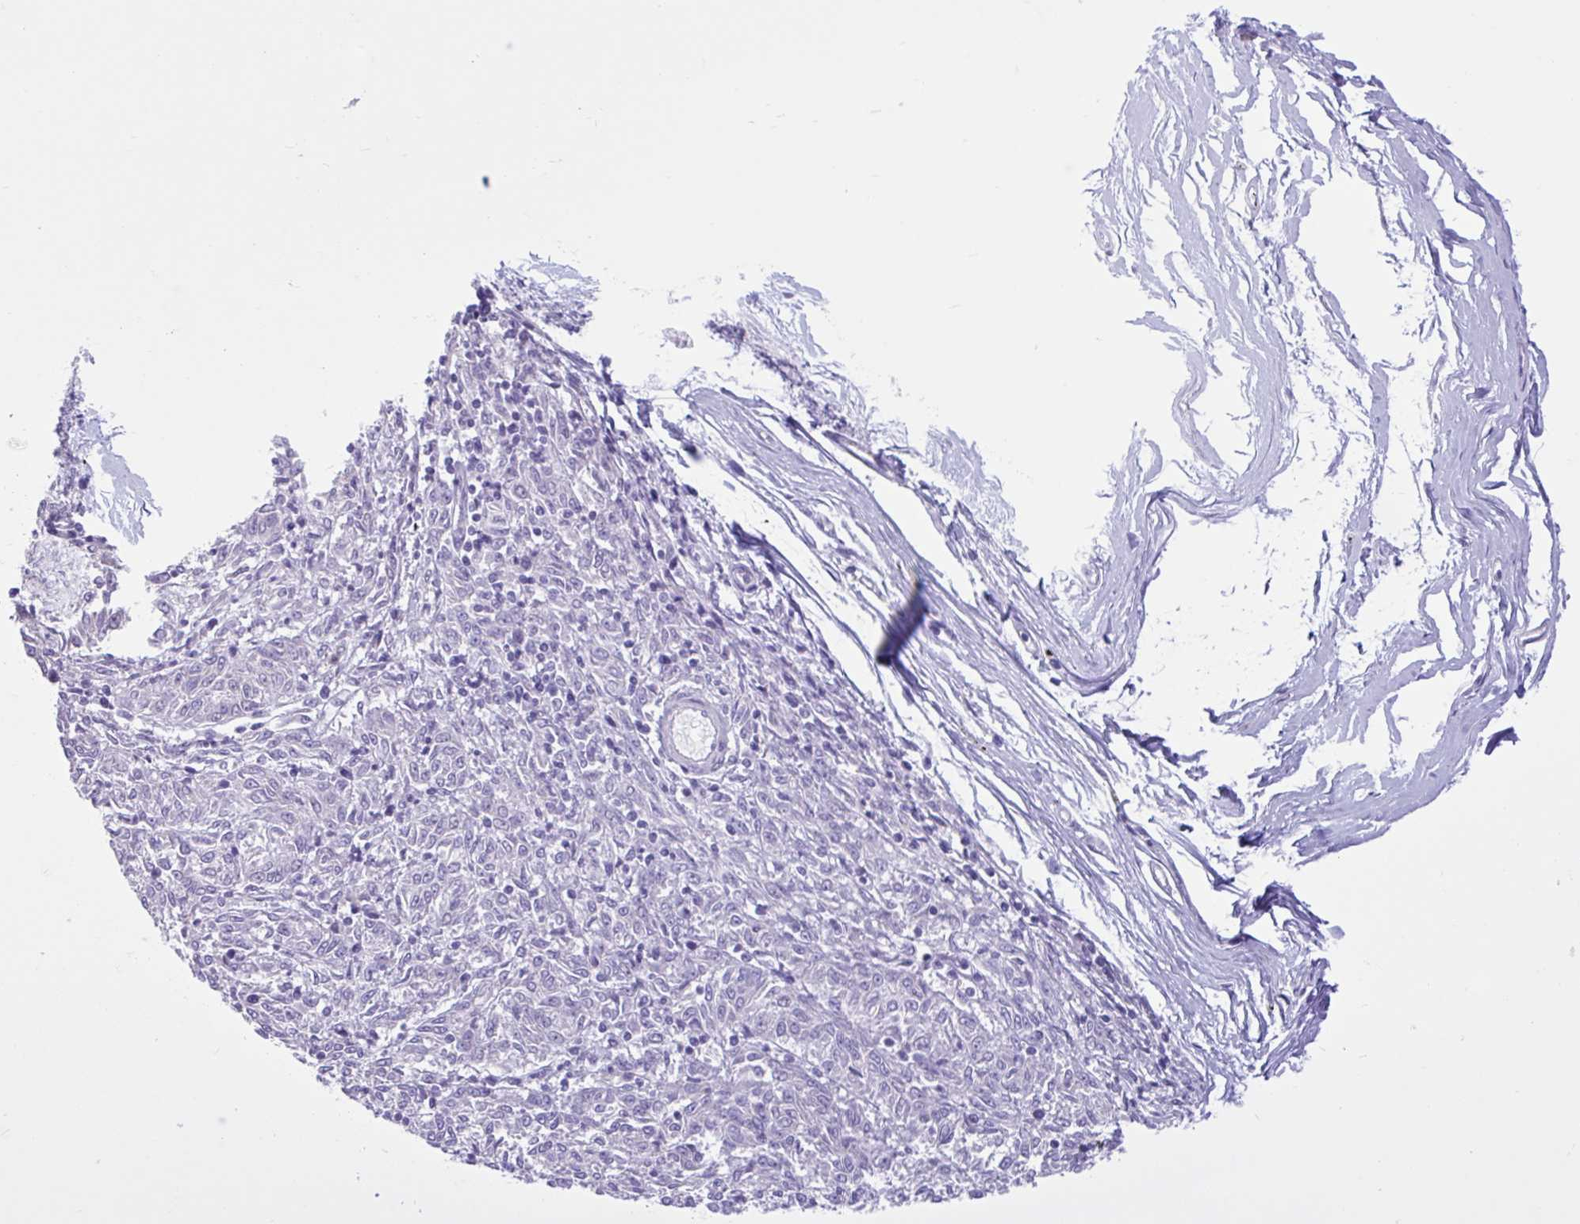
{"staining": {"intensity": "negative", "quantity": "none", "location": "none"}, "tissue": "melanoma", "cell_type": "Tumor cells", "image_type": "cancer", "snomed": [{"axis": "morphology", "description": "Malignant melanoma, NOS"}, {"axis": "topography", "description": "Skin"}], "caption": "High power microscopy histopathology image of an immunohistochemistry micrograph of melanoma, revealing no significant staining in tumor cells.", "gene": "FAM153A", "patient": {"sex": "female", "age": 72}}